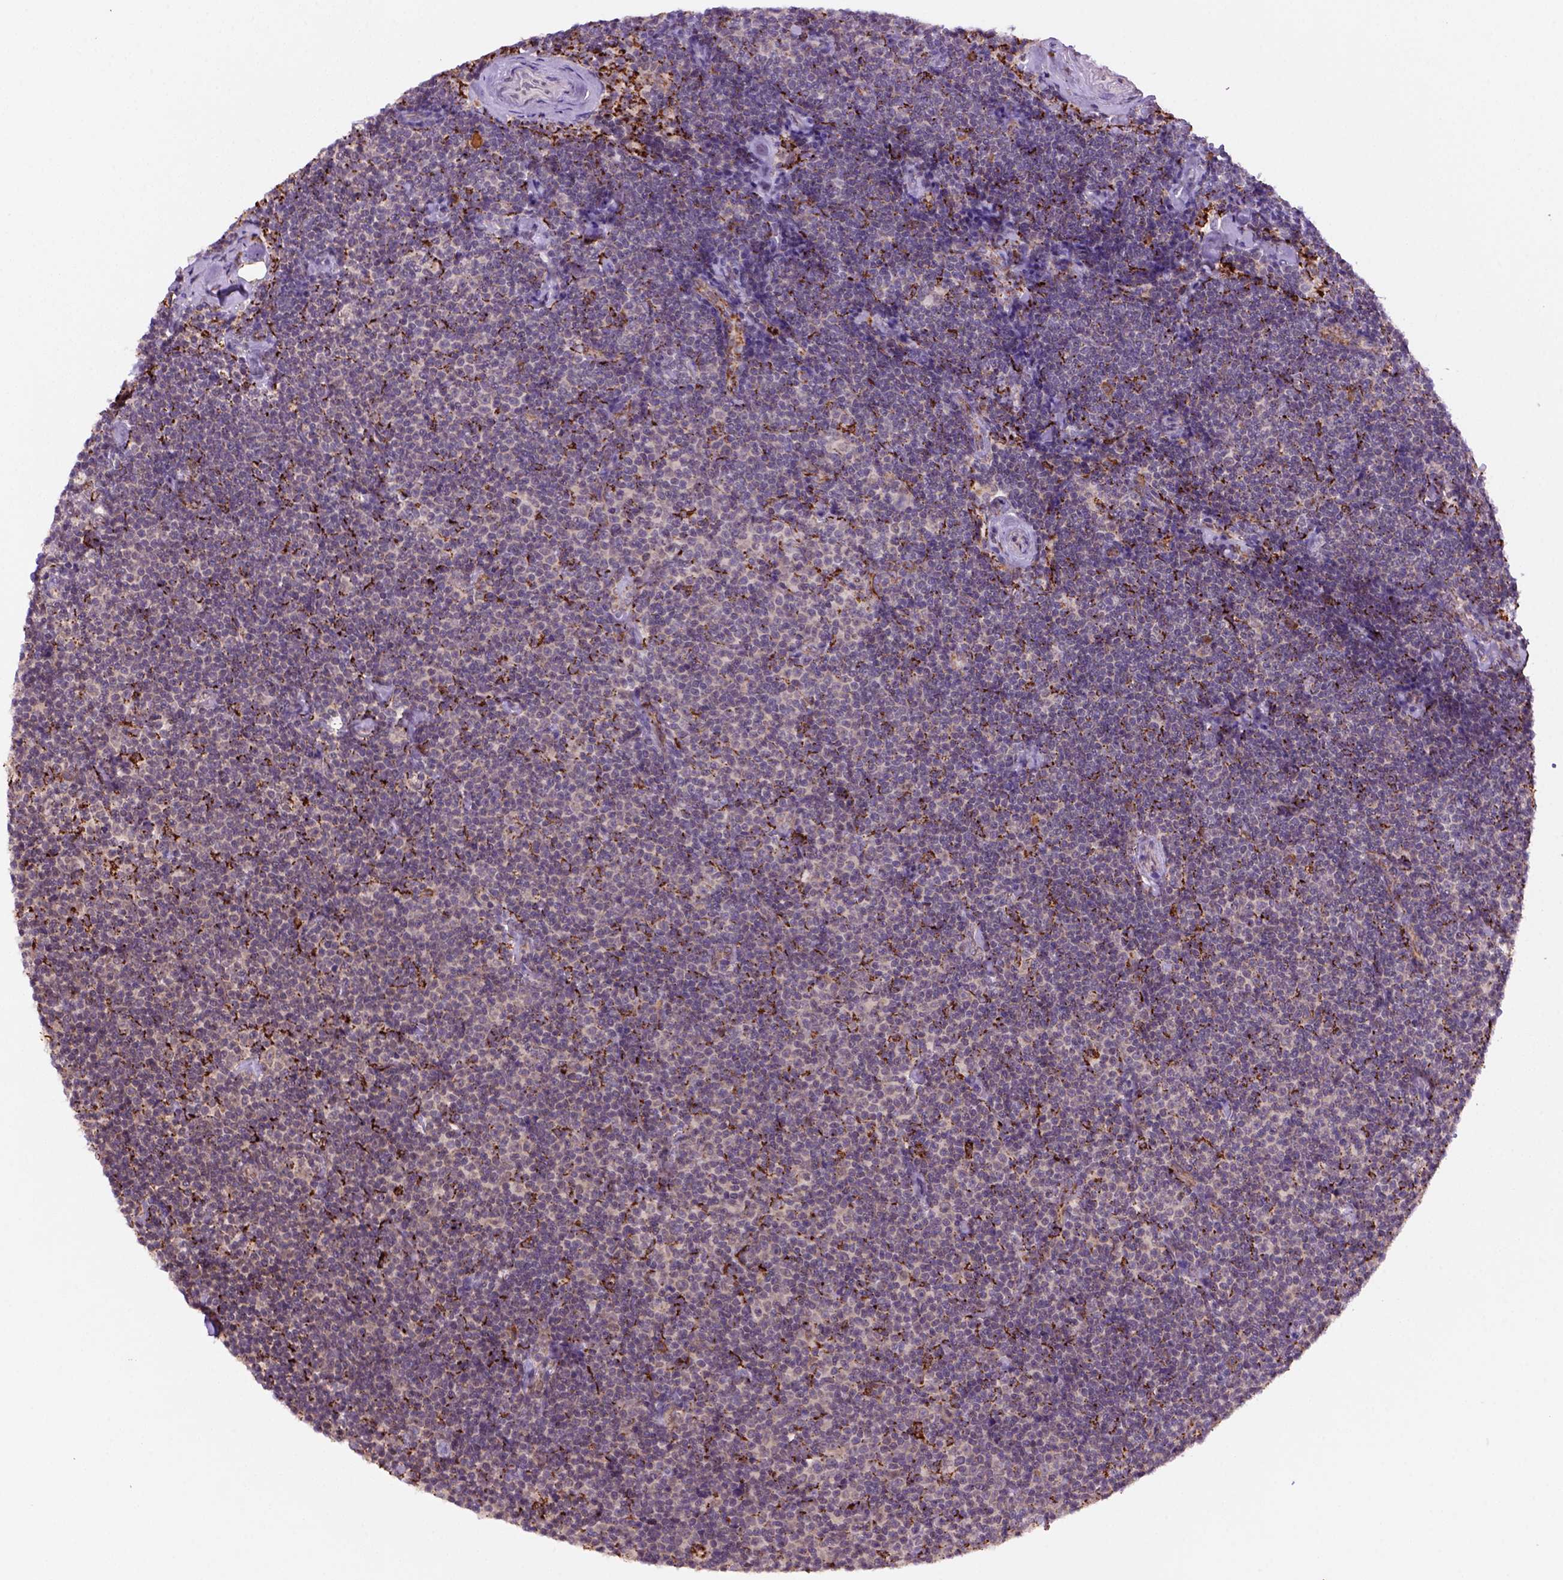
{"staining": {"intensity": "negative", "quantity": "none", "location": "none"}, "tissue": "lymphoma", "cell_type": "Tumor cells", "image_type": "cancer", "snomed": [{"axis": "morphology", "description": "Malignant lymphoma, non-Hodgkin's type, Low grade"}, {"axis": "topography", "description": "Lymph node"}], "caption": "Tumor cells show no significant staining in lymphoma.", "gene": "FZD7", "patient": {"sex": "male", "age": 81}}